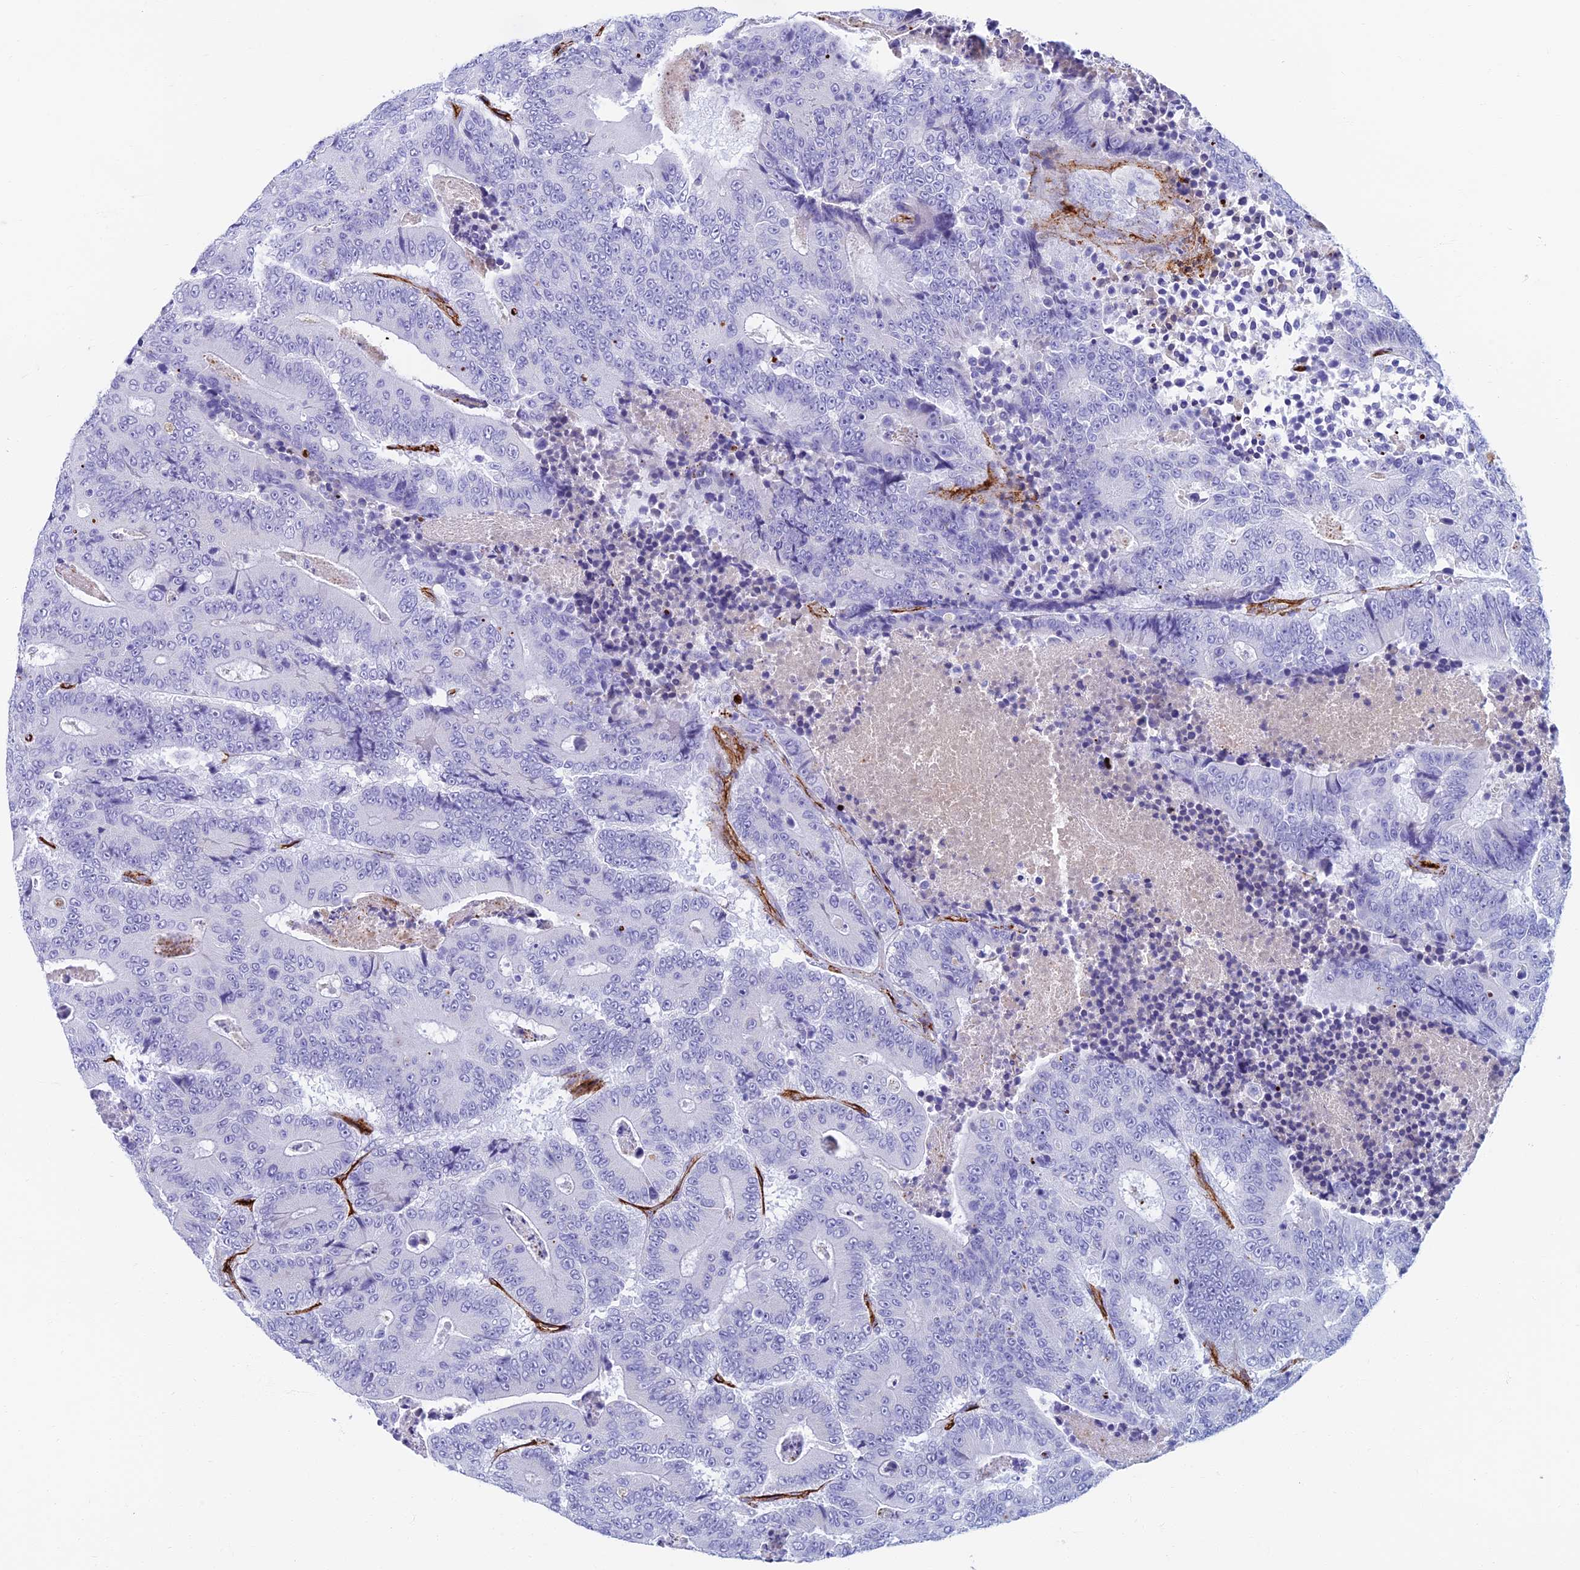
{"staining": {"intensity": "negative", "quantity": "none", "location": "none"}, "tissue": "colorectal cancer", "cell_type": "Tumor cells", "image_type": "cancer", "snomed": [{"axis": "morphology", "description": "Adenocarcinoma, NOS"}, {"axis": "topography", "description": "Colon"}], "caption": "Colorectal cancer stained for a protein using IHC demonstrates no staining tumor cells.", "gene": "ETFRF1", "patient": {"sex": "male", "age": 83}}